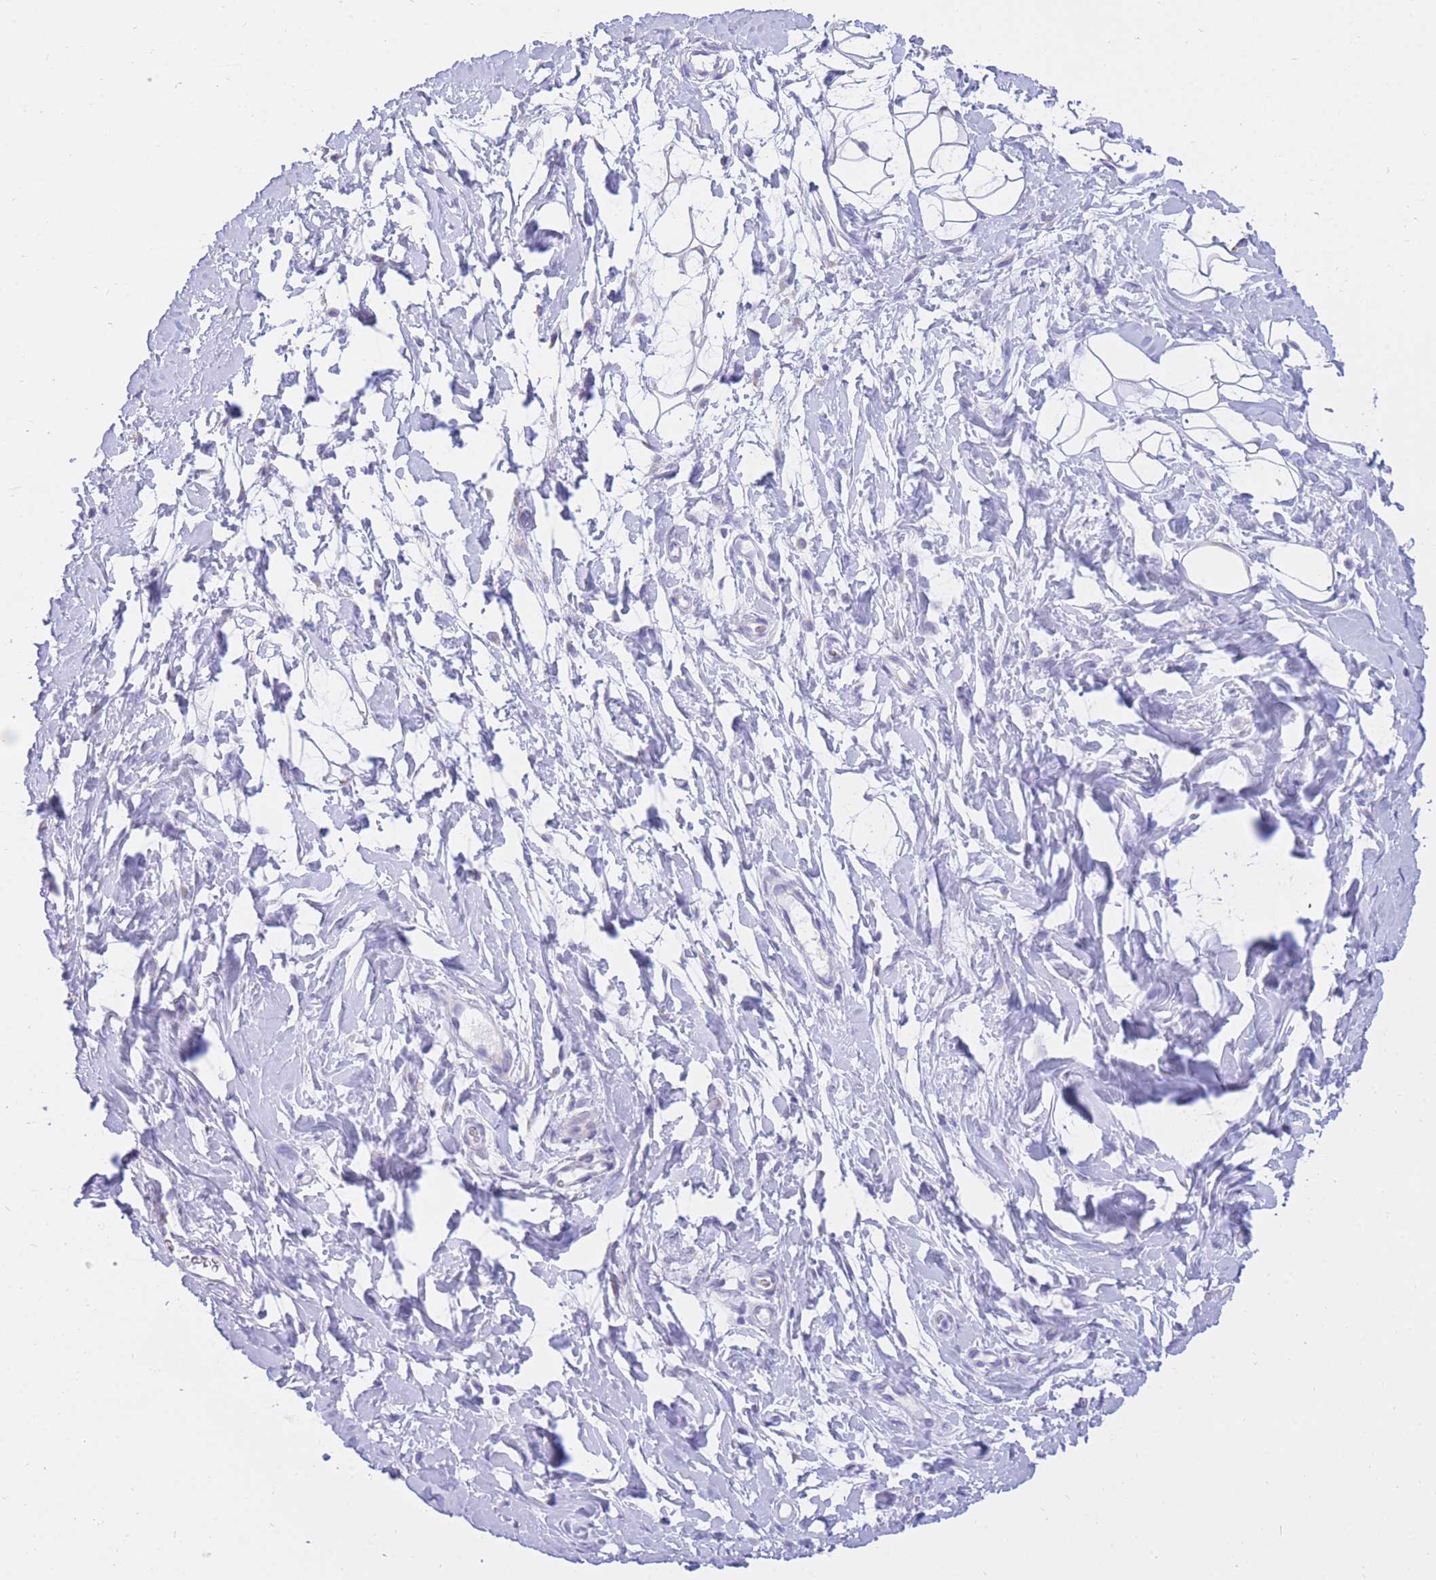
{"staining": {"intensity": "negative", "quantity": "none", "location": "none"}, "tissue": "adipose tissue", "cell_type": "Adipocytes", "image_type": "normal", "snomed": [{"axis": "morphology", "description": "Normal tissue, NOS"}, {"axis": "topography", "description": "Breast"}], "caption": "IHC image of unremarkable human adipose tissue stained for a protein (brown), which displays no expression in adipocytes. (Stains: DAB (3,3'-diaminobenzidine) immunohistochemistry (IHC) with hematoxylin counter stain, Microscopy: brightfield microscopy at high magnification).", "gene": "SSUH2", "patient": {"sex": "female", "age": 26}}